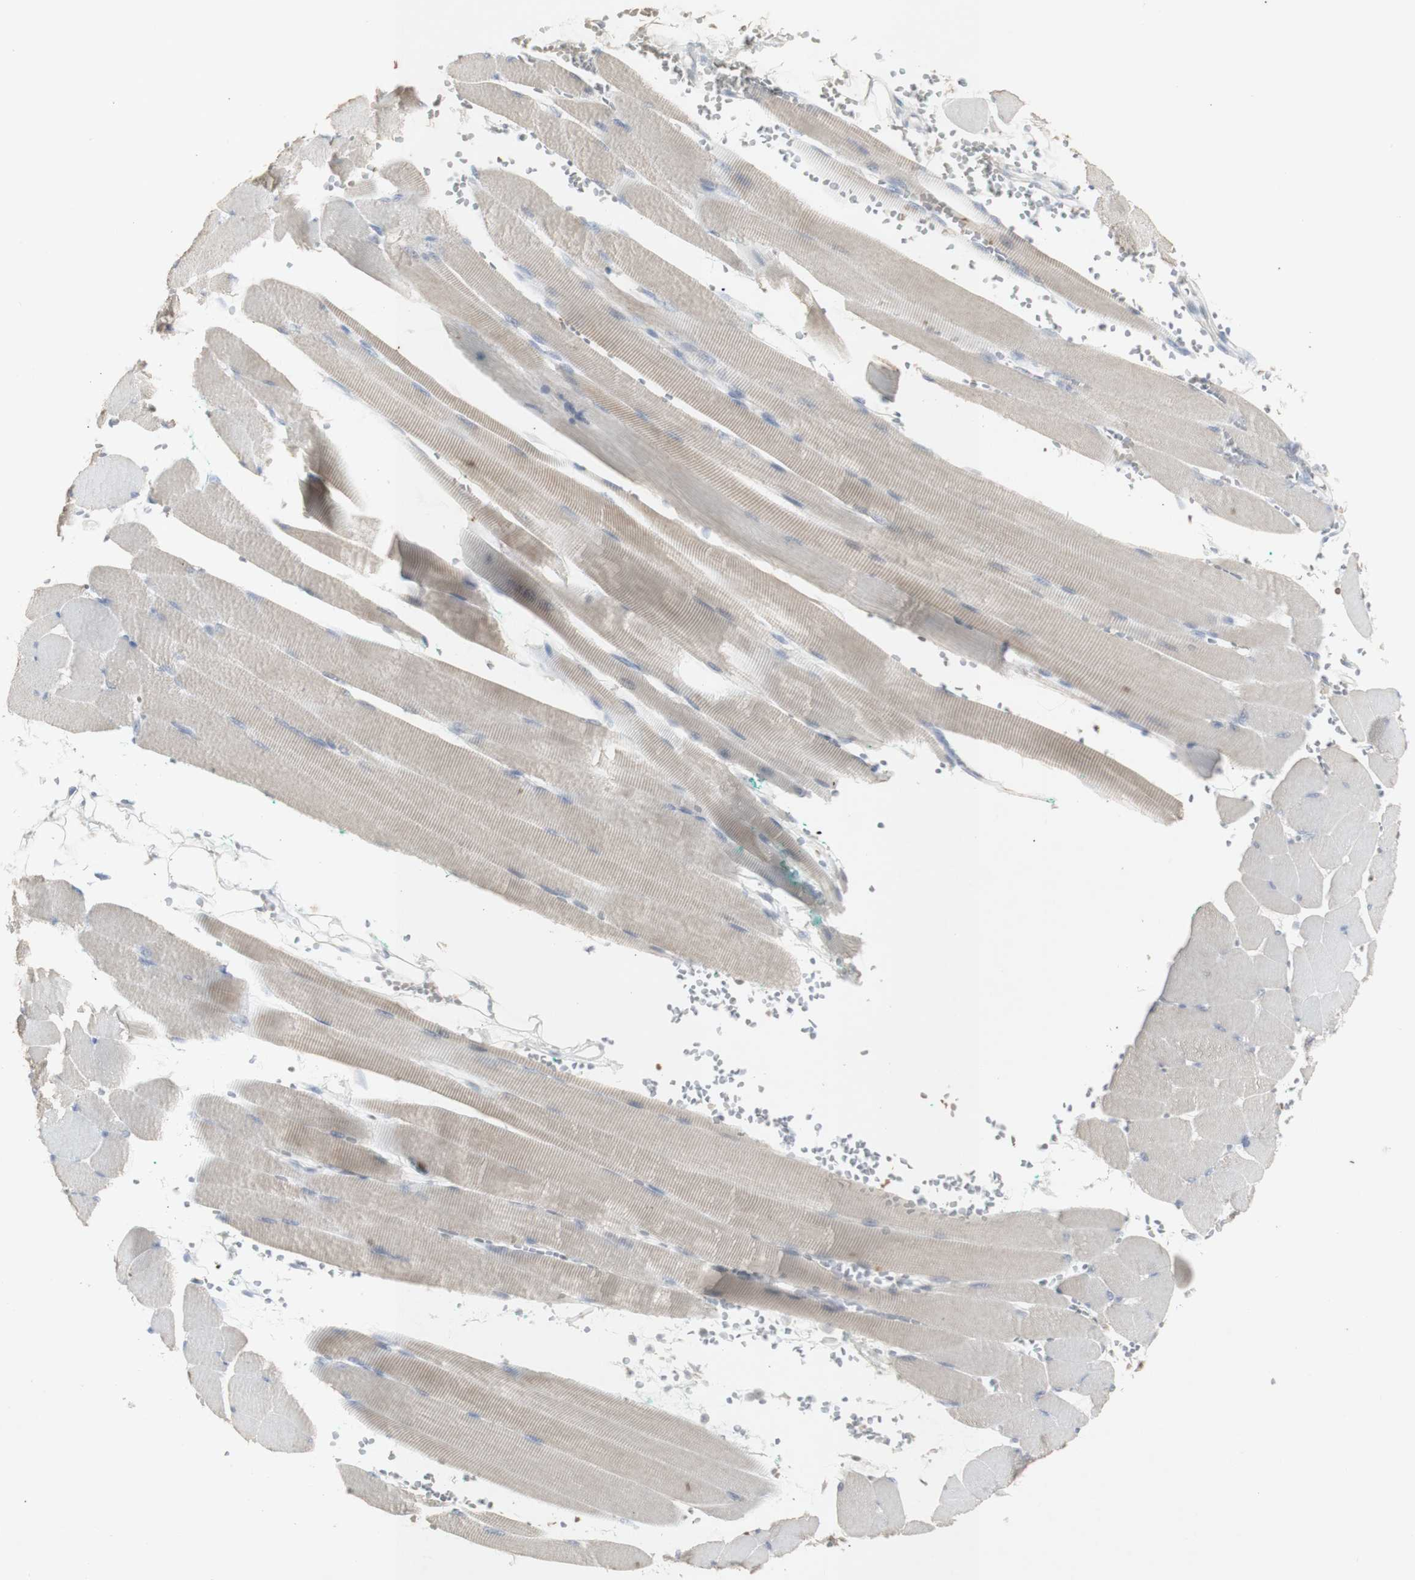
{"staining": {"intensity": "weak", "quantity": ">75%", "location": "cytoplasmic/membranous"}, "tissue": "skeletal muscle", "cell_type": "Myocytes", "image_type": "normal", "snomed": [{"axis": "morphology", "description": "Normal tissue, NOS"}, {"axis": "topography", "description": "Skeletal muscle"}, {"axis": "topography", "description": "Oral tissue"}, {"axis": "topography", "description": "Peripheral nerve tissue"}], "caption": "The histopathology image exhibits a brown stain indicating the presence of a protein in the cytoplasmic/membranous of myocytes in skeletal muscle.", "gene": "INS", "patient": {"sex": "female", "age": 84}}